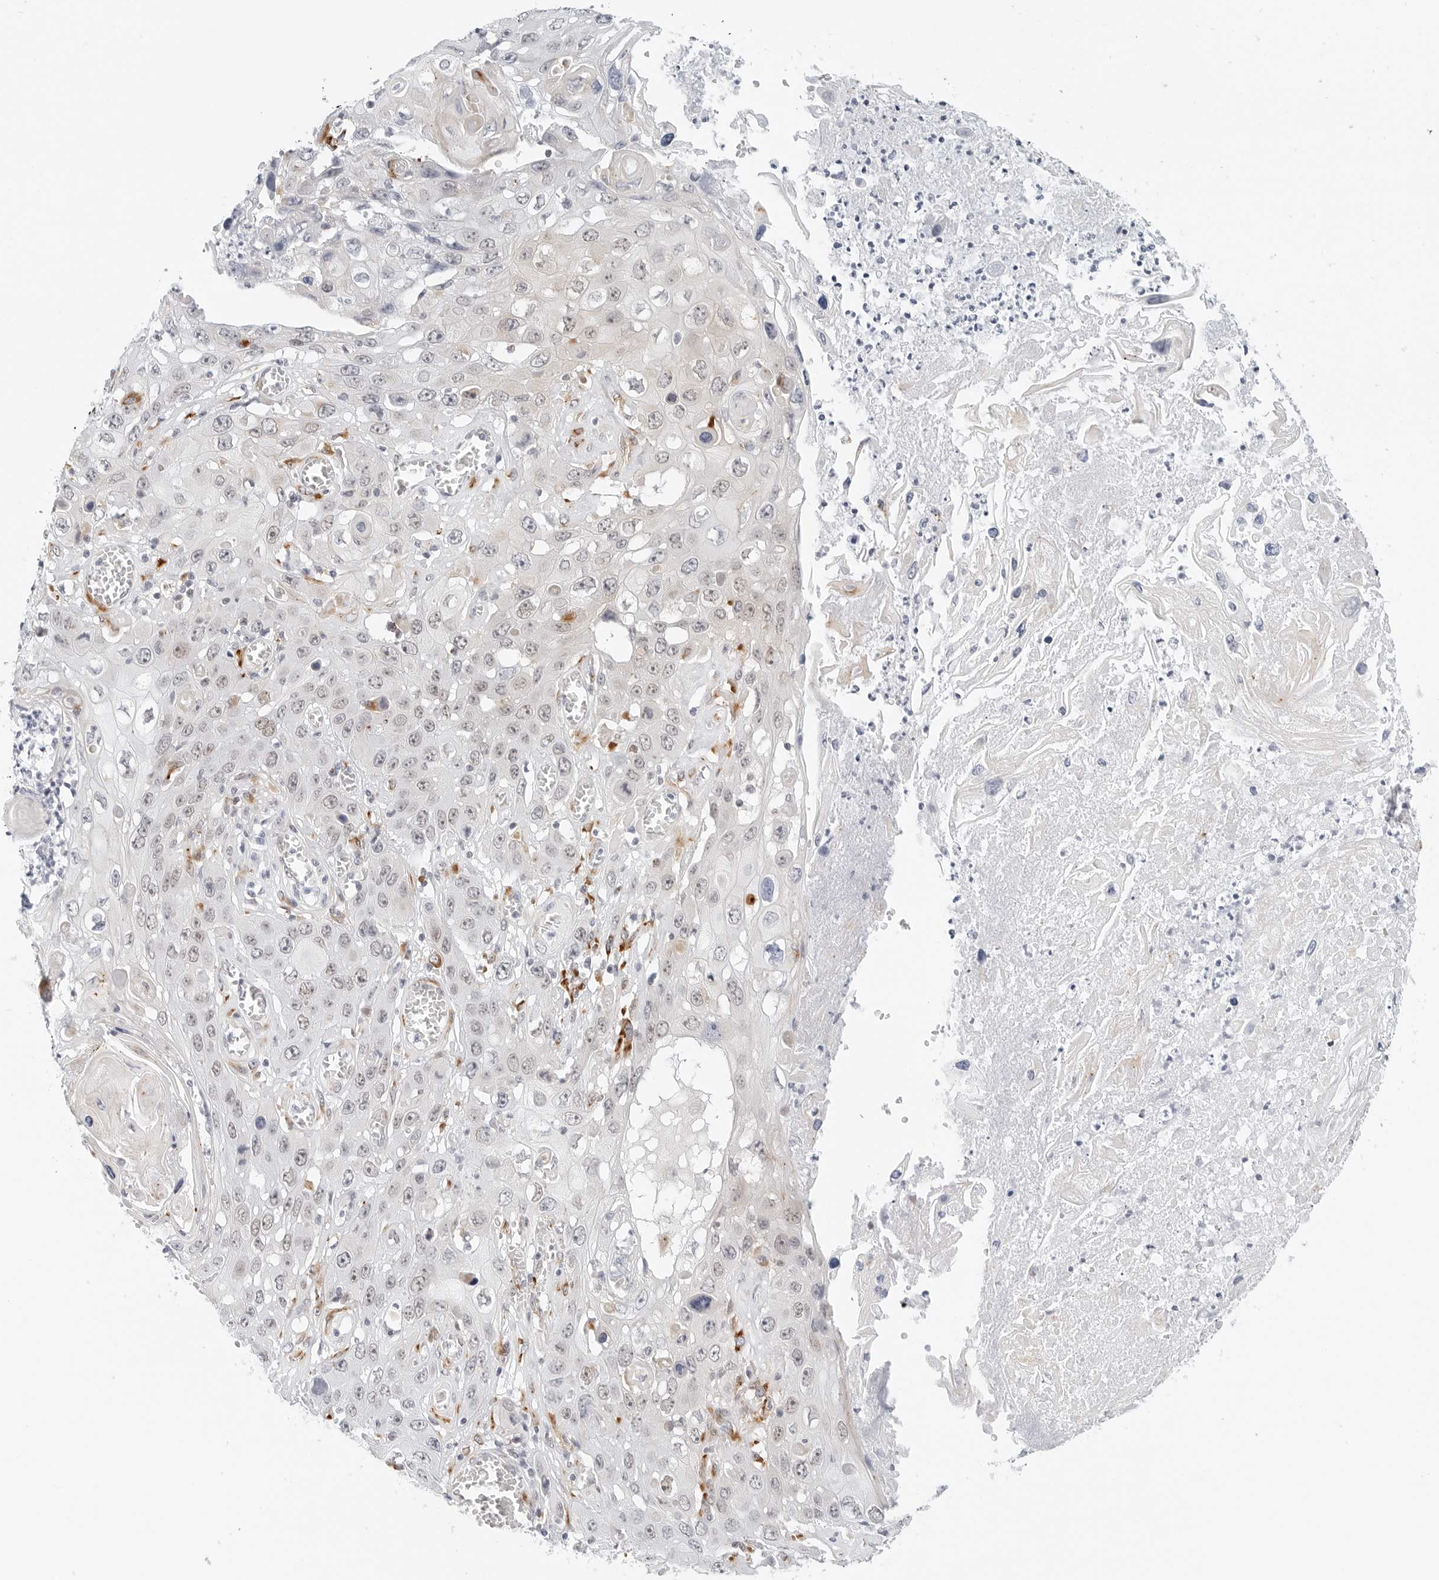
{"staining": {"intensity": "moderate", "quantity": "<25%", "location": "cytoplasmic/membranous"}, "tissue": "skin cancer", "cell_type": "Tumor cells", "image_type": "cancer", "snomed": [{"axis": "morphology", "description": "Squamous cell carcinoma, NOS"}, {"axis": "topography", "description": "Skin"}], "caption": "About <25% of tumor cells in human skin cancer (squamous cell carcinoma) display moderate cytoplasmic/membranous protein staining as visualized by brown immunohistochemical staining.", "gene": "TSEN2", "patient": {"sex": "male", "age": 55}}